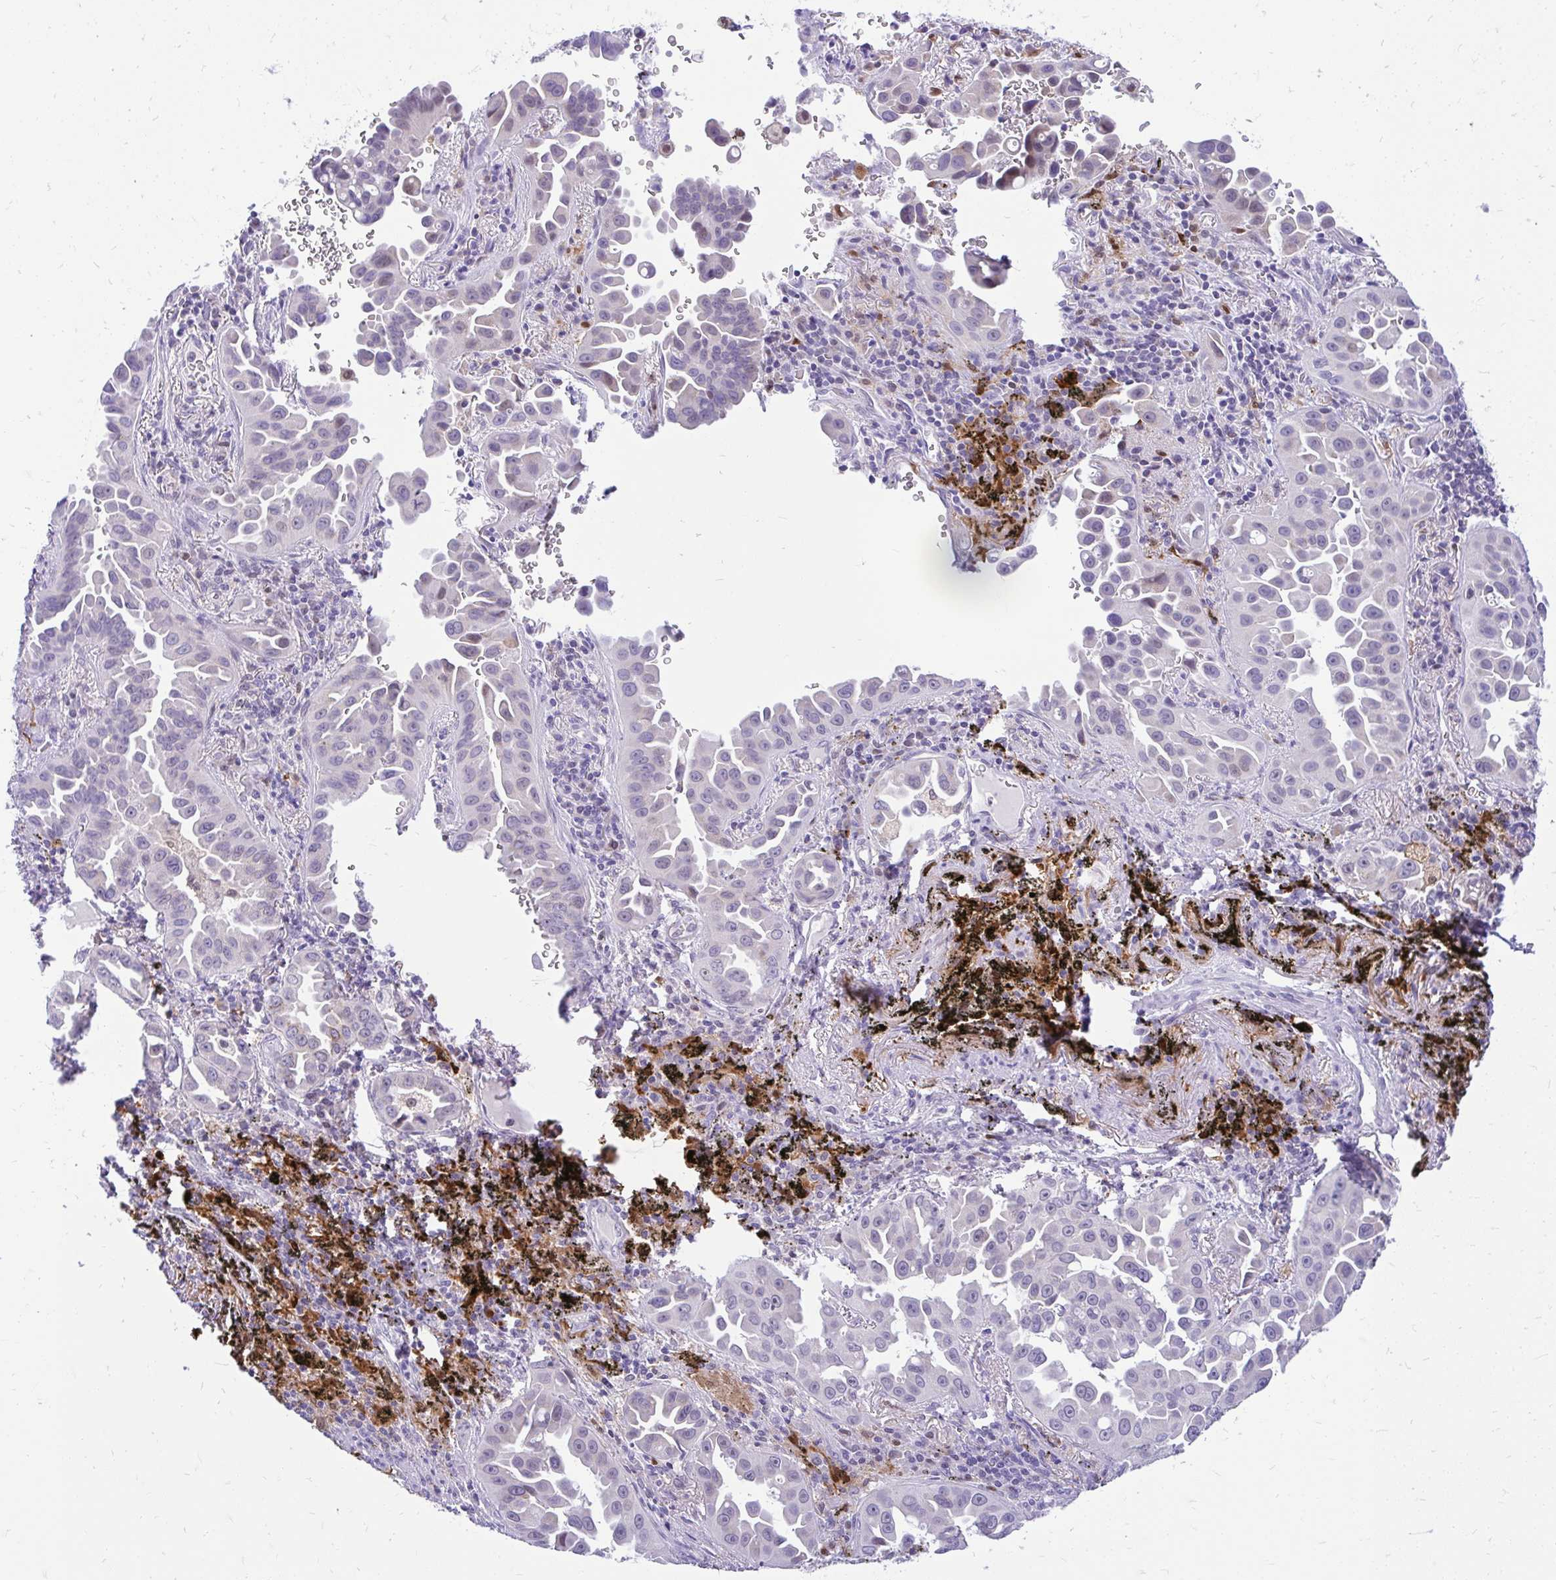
{"staining": {"intensity": "negative", "quantity": "none", "location": "none"}, "tissue": "lung cancer", "cell_type": "Tumor cells", "image_type": "cancer", "snomed": [{"axis": "morphology", "description": "Adenocarcinoma, NOS"}, {"axis": "topography", "description": "Lung"}], "caption": "Tumor cells are negative for protein expression in human lung cancer.", "gene": "GLB1L2", "patient": {"sex": "male", "age": 68}}